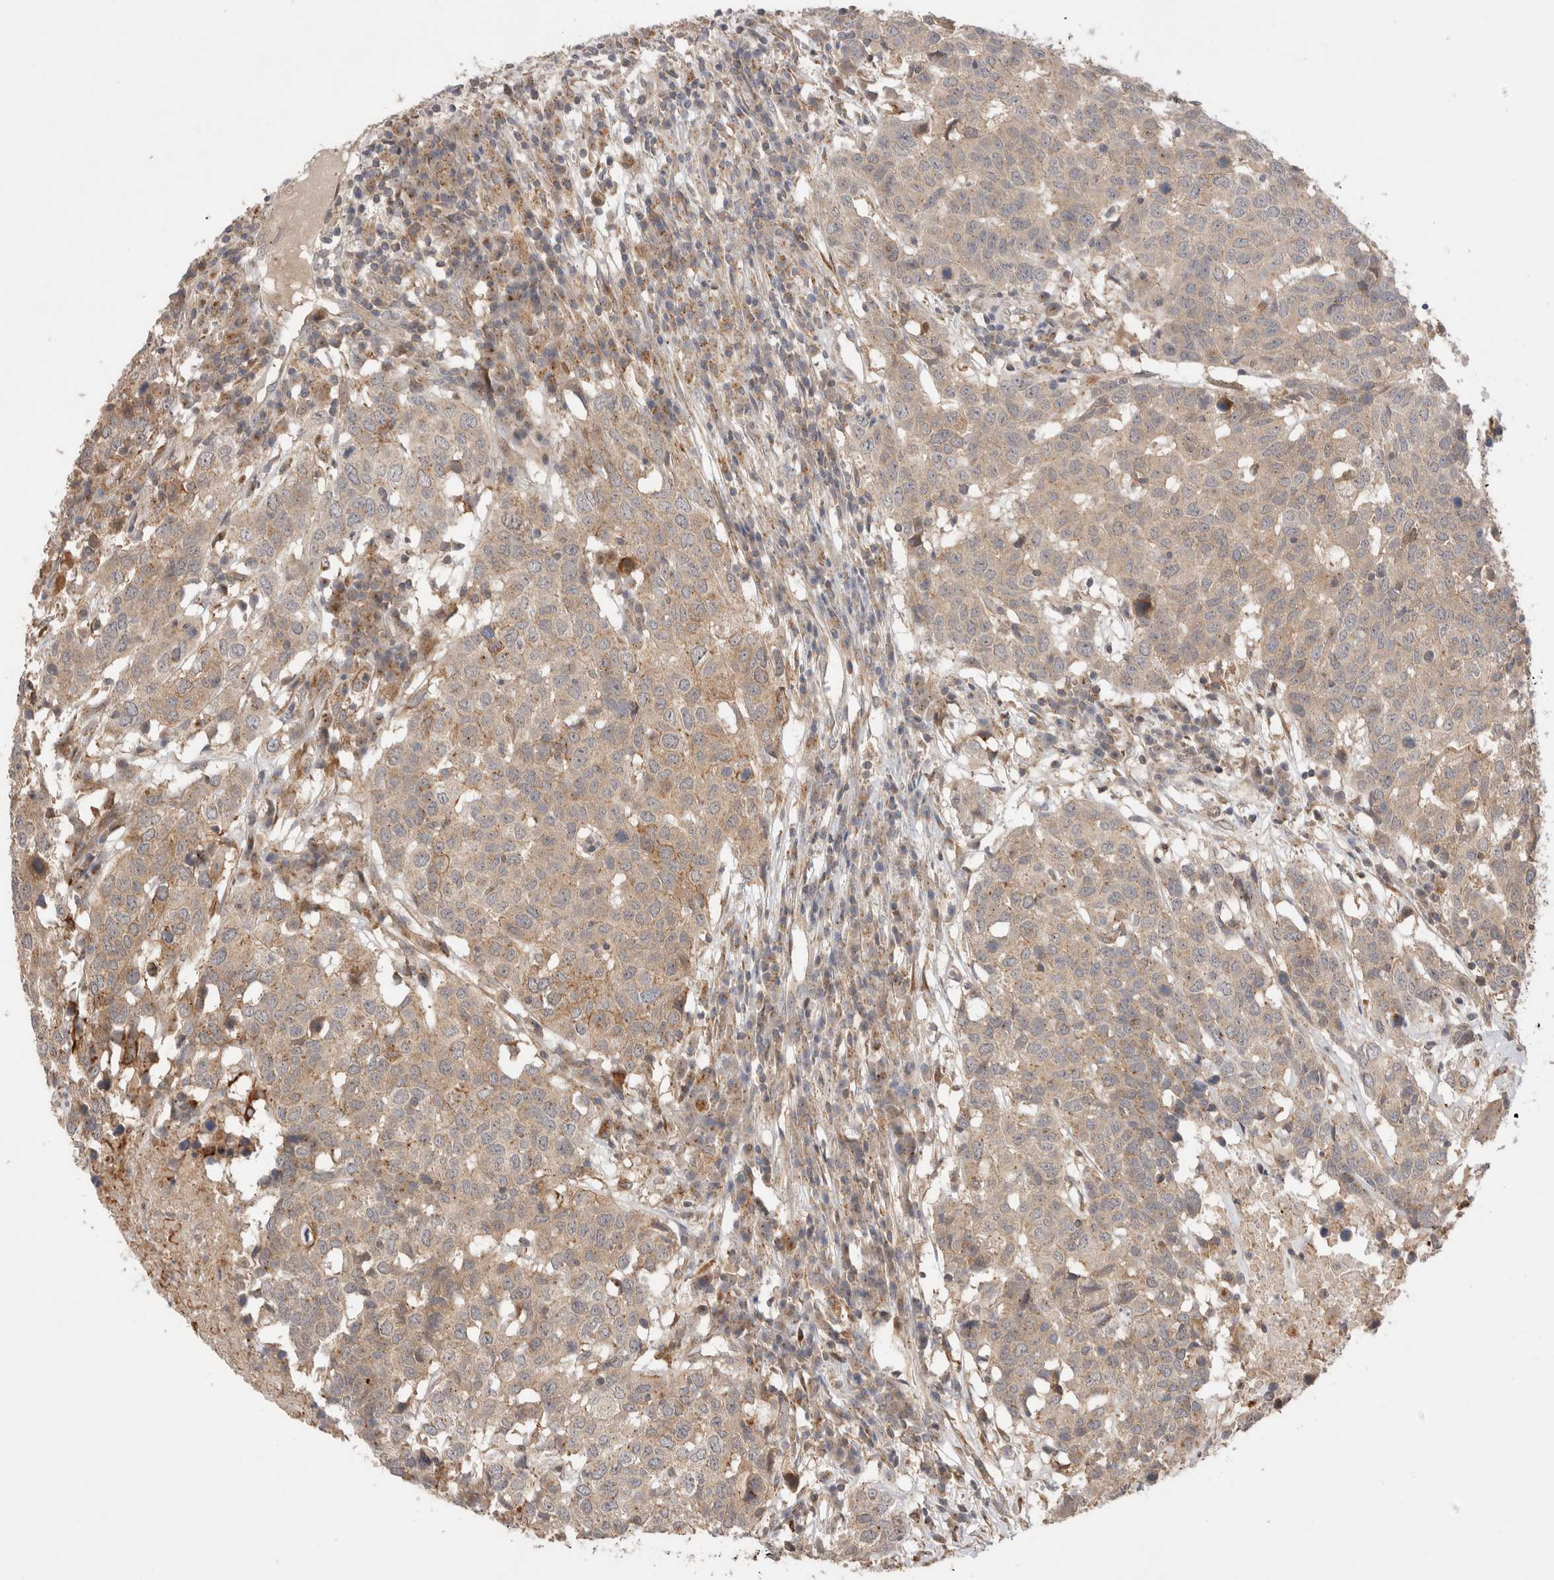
{"staining": {"intensity": "weak", "quantity": ">75%", "location": "cytoplasmic/membranous"}, "tissue": "head and neck cancer", "cell_type": "Tumor cells", "image_type": "cancer", "snomed": [{"axis": "morphology", "description": "Squamous cell carcinoma, NOS"}, {"axis": "topography", "description": "Head-Neck"}], "caption": "Weak cytoplasmic/membranous expression is identified in approximately >75% of tumor cells in head and neck cancer (squamous cell carcinoma).", "gene": "VPS28", "patient": {"sex": "male", "age": 66}}